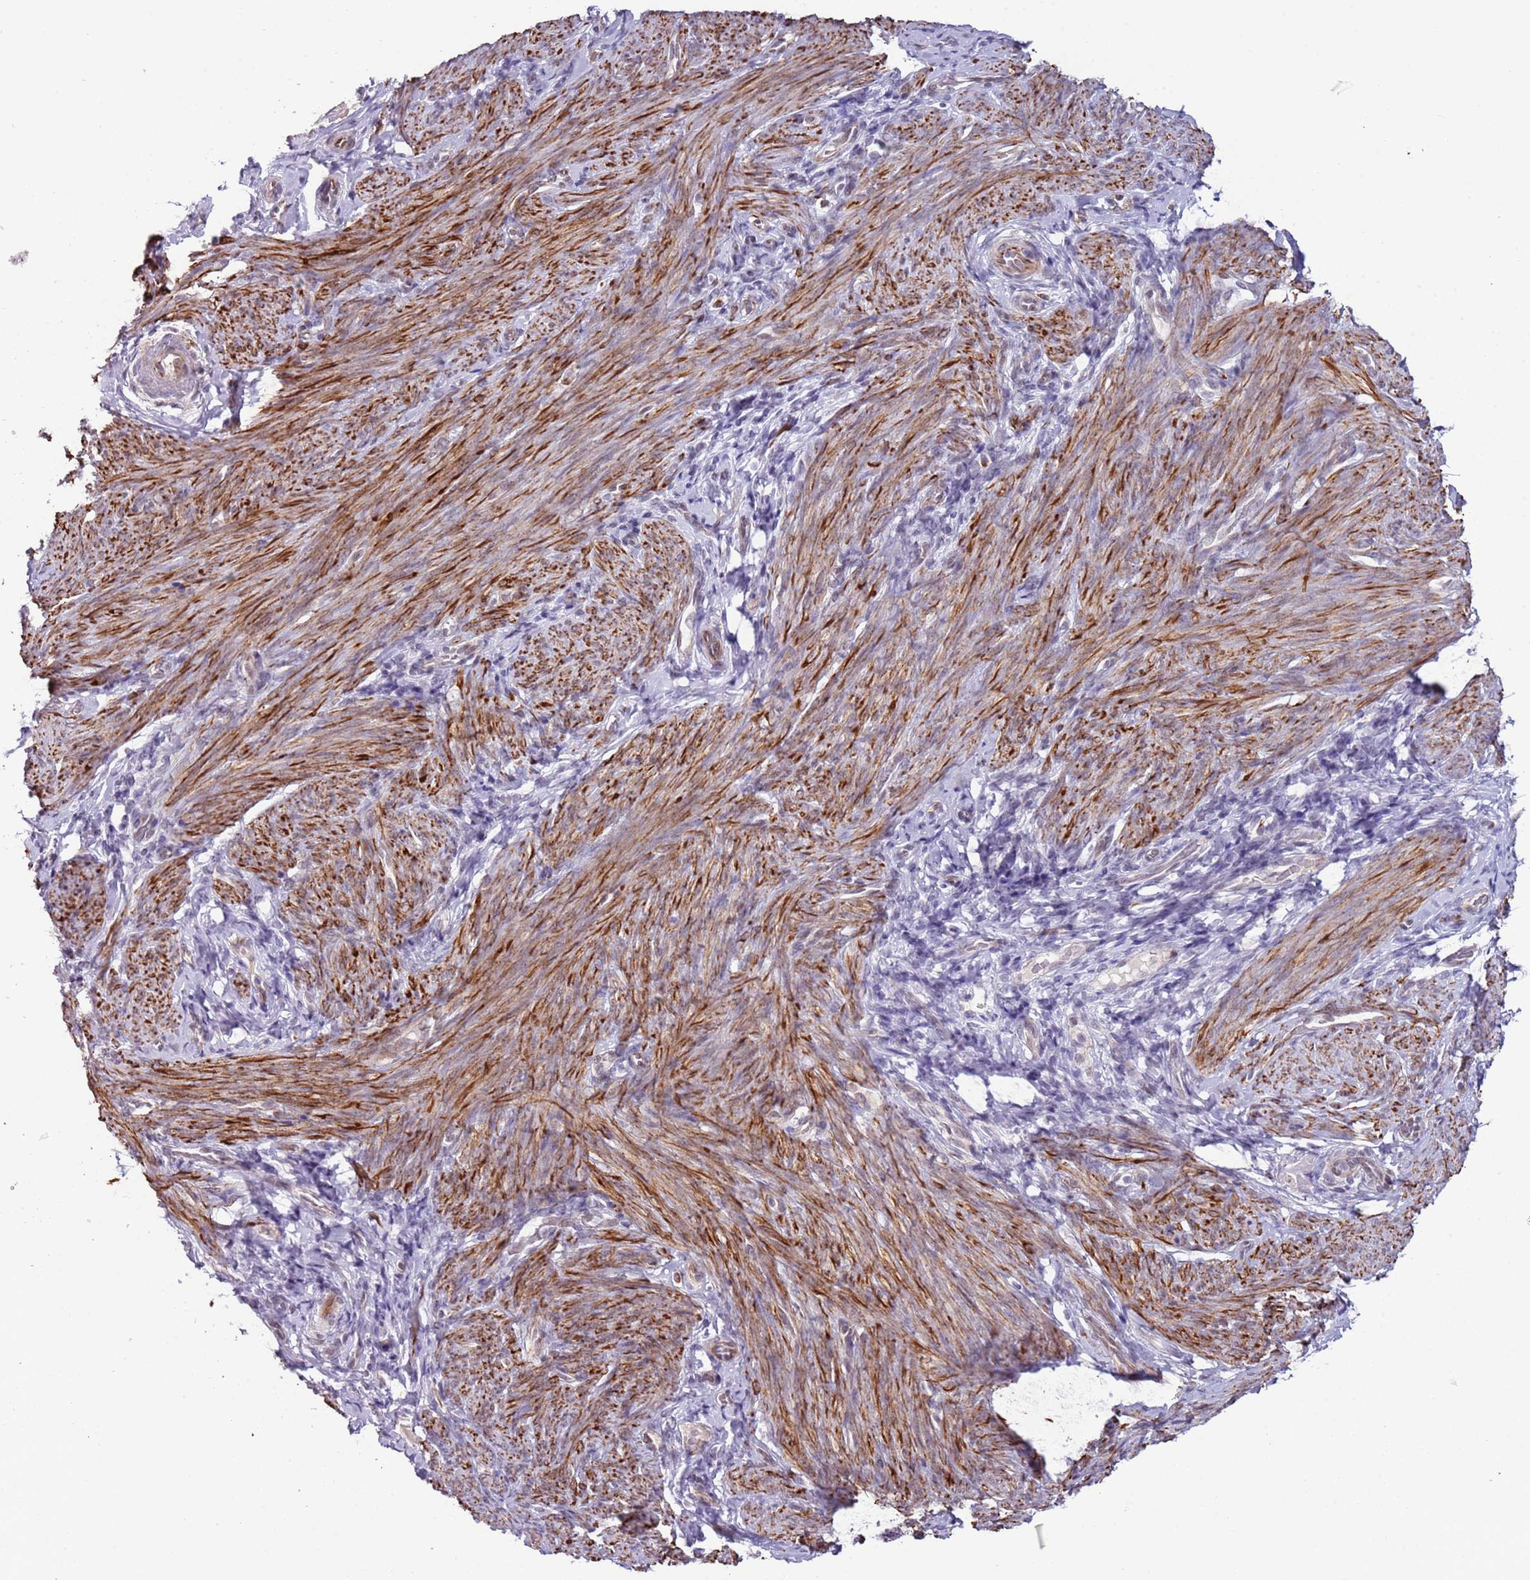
{"staining": {"intensity": "negative", "quantity": "none", "location": "none"}, "tissue": "endometrium", "cell_type": "Cells in endometrial stroma", "image_type": "normal", "snomed": [{"axis": "morphology", "description": "Normal tissue, NOS"}, {"axis": "topography", "description": "Endometrium"}], "caption": "Endometrium was stained to show a protein in brown. There is no significant expression in cells in endometrial stroma. (DAB immunohistochemistry, high magnification).", "gene": "ENSG00000271254", "patient": {"sex": "female", "age": 65}}